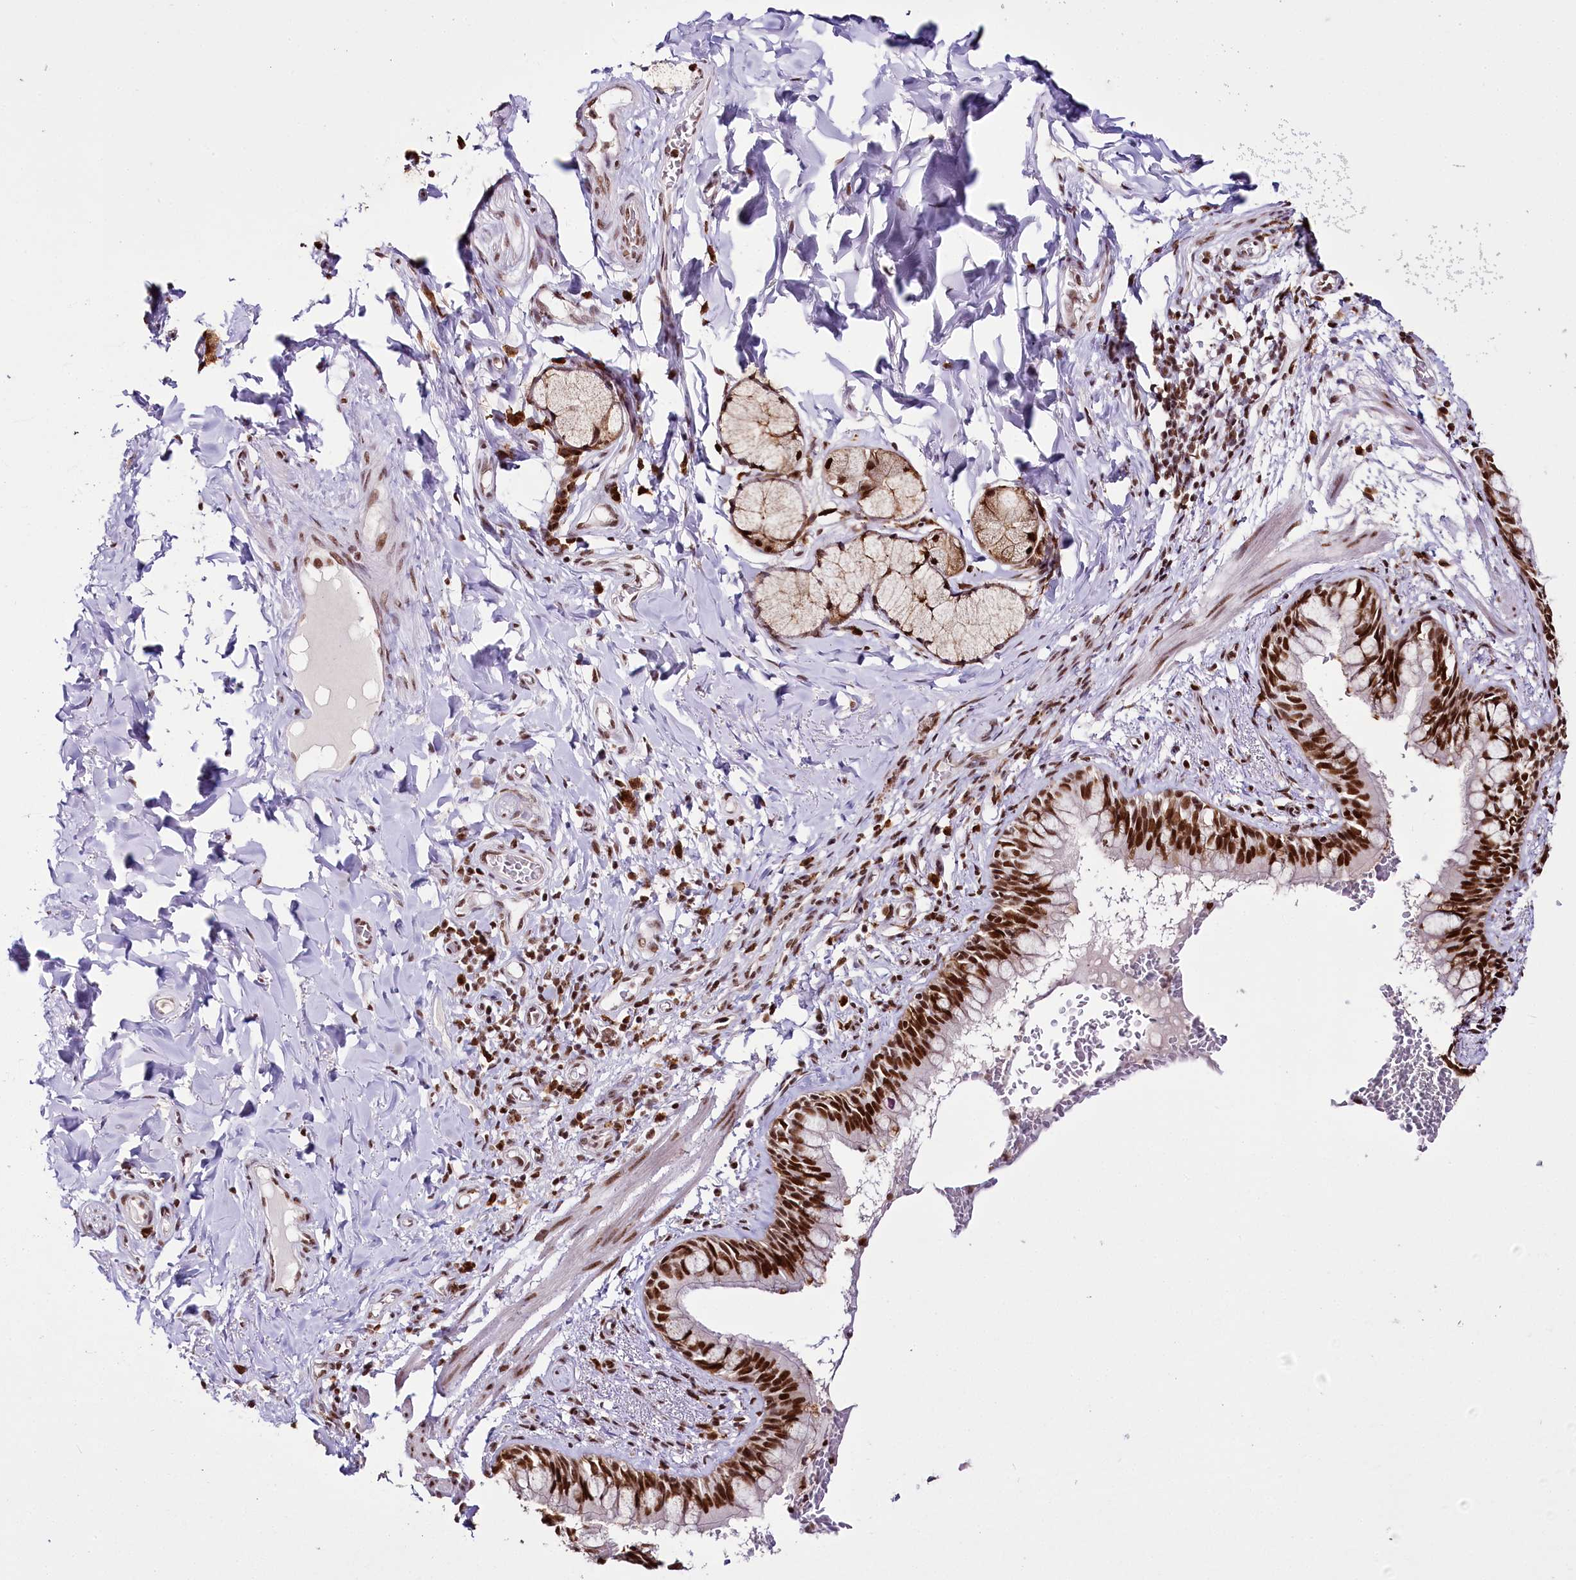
{"staining": {"intensity": "strong", "quantity": ">75%", "location": "nuclear"}, "tissue": "bronchus", "cell_type": "Respiratory epithelial cells", "image_type": "normal", "snomed": [{"axis": "morphology", "description": "Normal tissue, NOS"}, {"axis": "topography", "description": "Cartilage tissue"}, {"axis": "topography", "description": "Bronchus"}], "caption": "IHC of unremarkable human bronchus displays high levels of strong nuclear positivity in about >75% of respiratory epithelial cells.", "gene": "SMARCE1", "patient": {"sex": "female", "age": 36}}